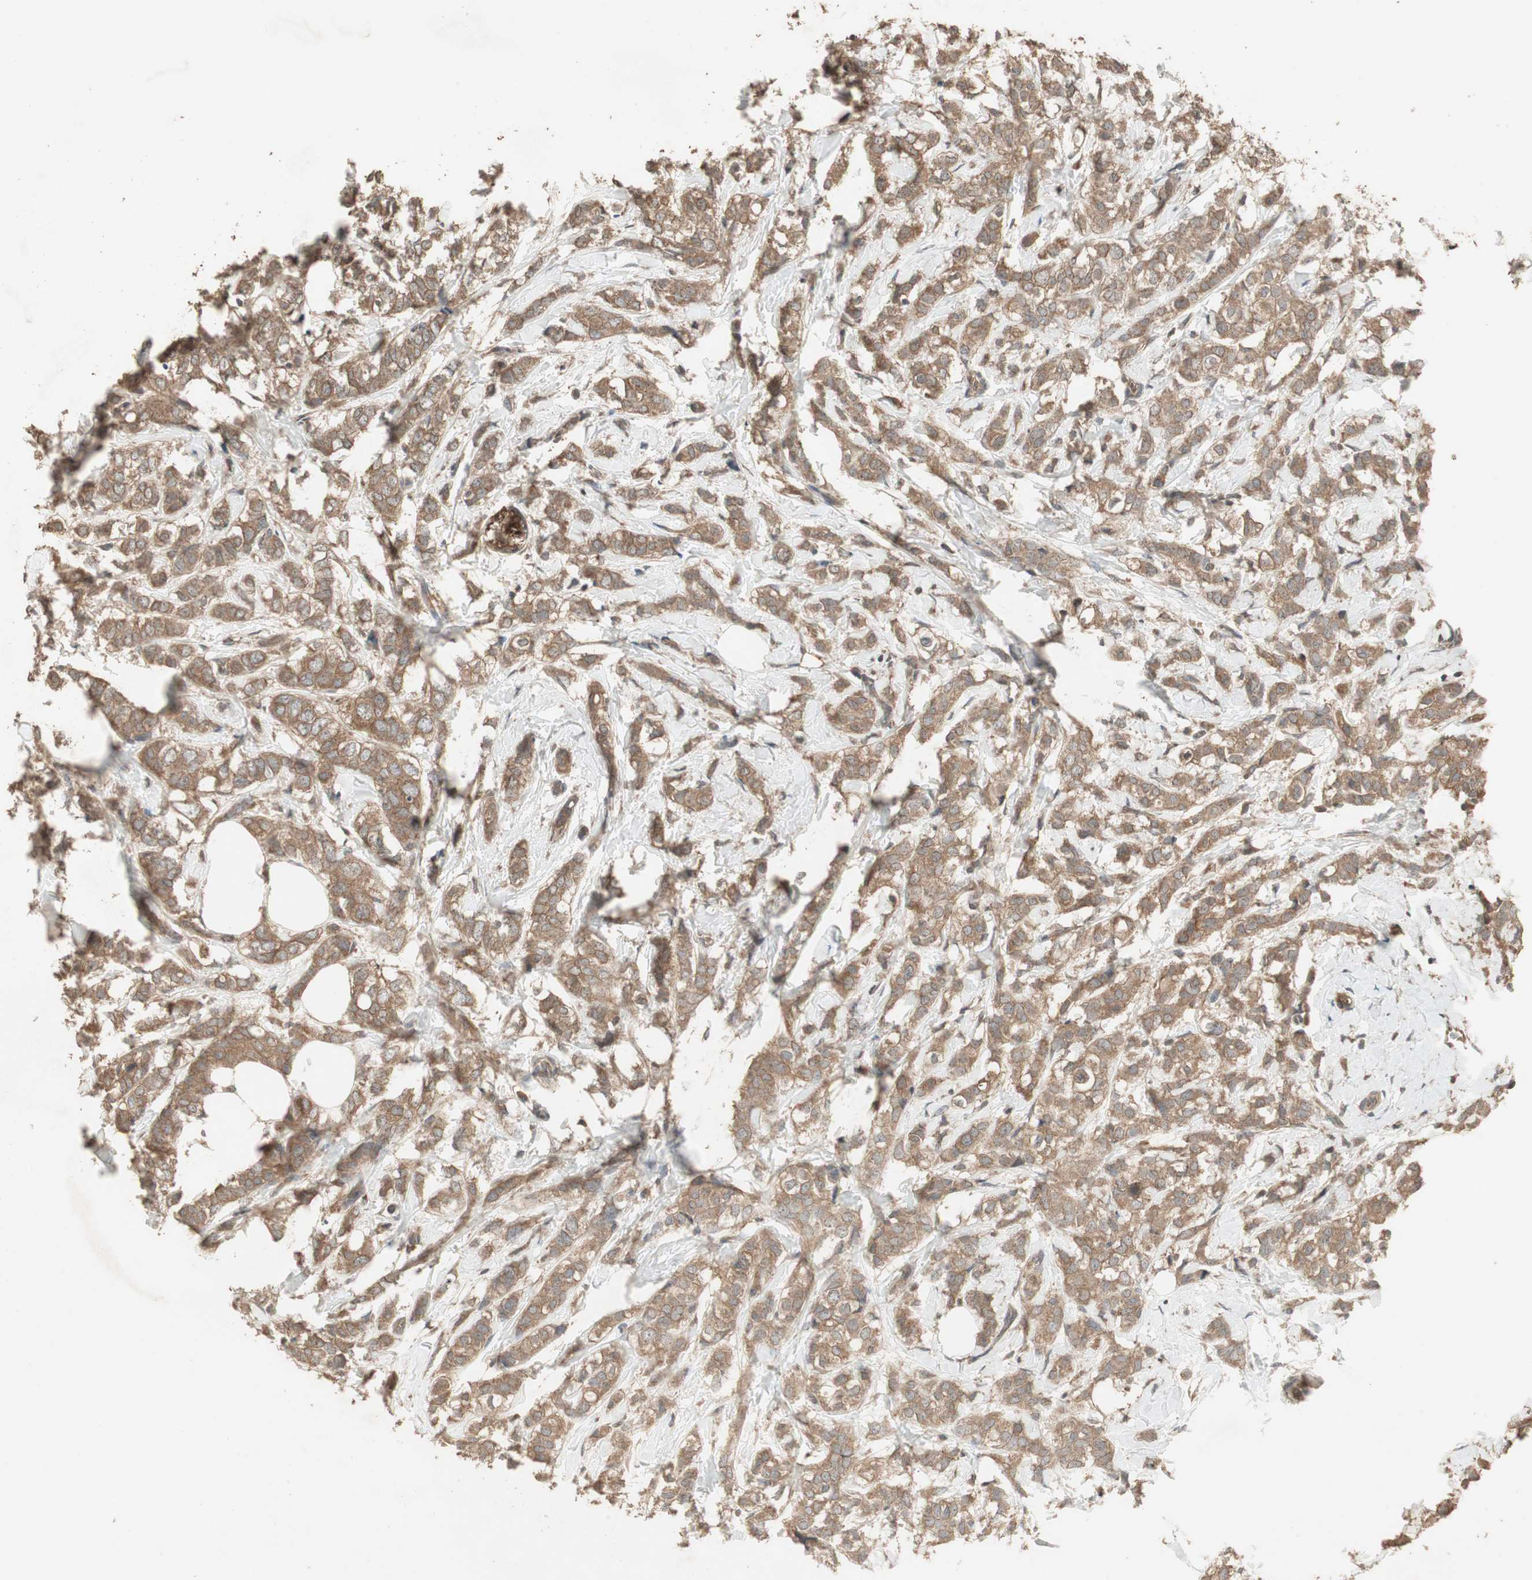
{"staining": {"intensity": "moderate", "quantity": ">75%", "location": "cytoplasmic/membranous"}, "tissue": "breast cancer", "cell_type": "Tumor cells", "image_type": "cancer", "snomed": [{"axis": "morphology", "description": "Lobular carcinoma"}, {"axis": "topography", "description": "Breast"}], "caption": "Breast cancer (lobular carcinoma) was stained to show a protein in brown. There is medium levels of moderate cytoplasmic/membranous staining in about >75% of tumor cells.", "gene": "UBAC1", "patient": {"sex": "female", "age": 60}}